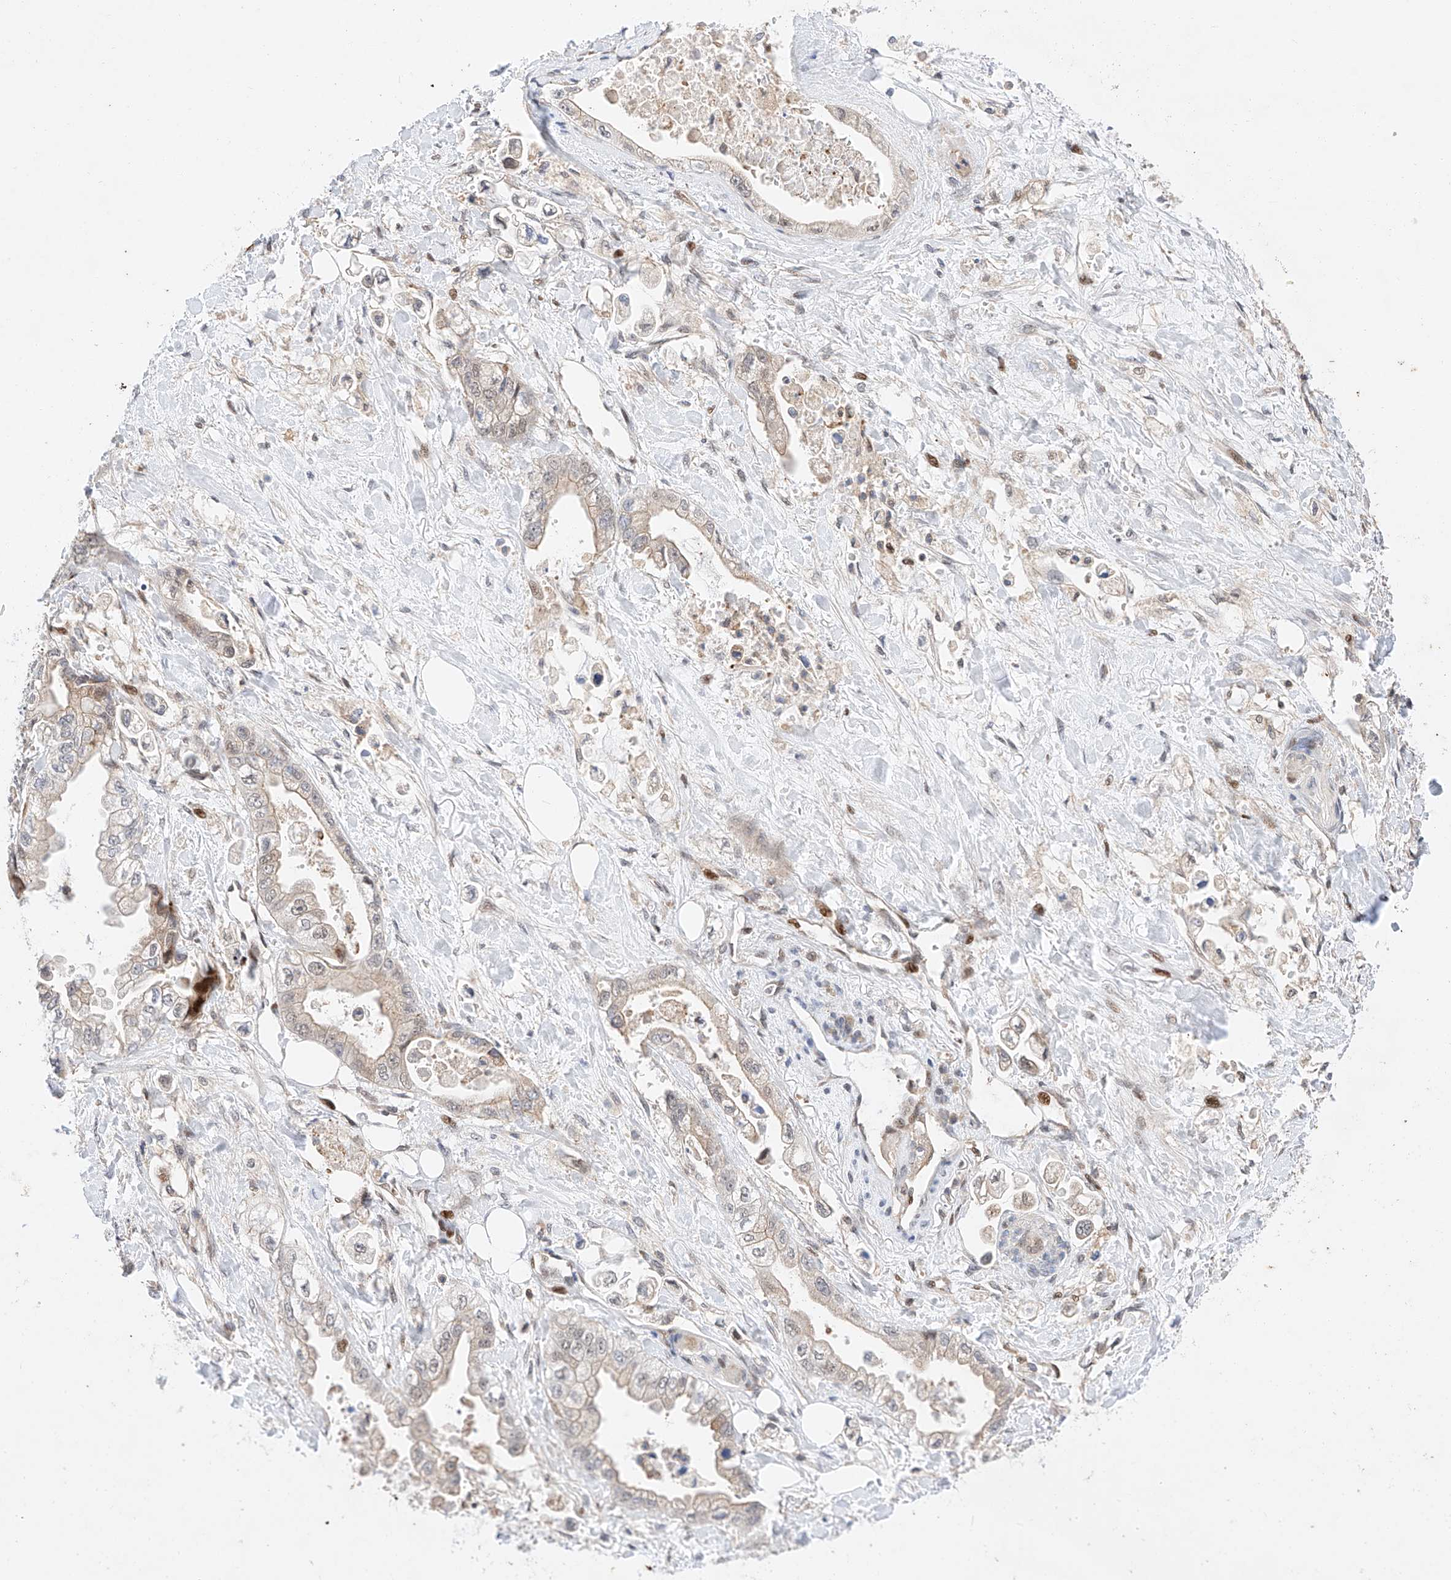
{"staining": {"intensity": "moderate", "quantity": "<25%", "location": "cytoplasmic/membranous,nuclear"}, "tissue": "stomach cancer", "cell_type": "Tumor cells", "image_type": "cancer", "snomed": [{"axis": "morphology", "description": "Adenocarcinoma, NOS"}, {"axis": "topography", "description": "Stomach"}], "caption": "Stomach cancer (adenocarcinoma) tissue displays moderate cytoplasmic/membranous and nuclear staining in about <25% of tumor cells Using DAB (brown) and hematoxylin (blue) stains, captured at high magnification using brightfield microscopy.", "gene": "HDAC9", "patient": {"sex": "male", "age": 62}}